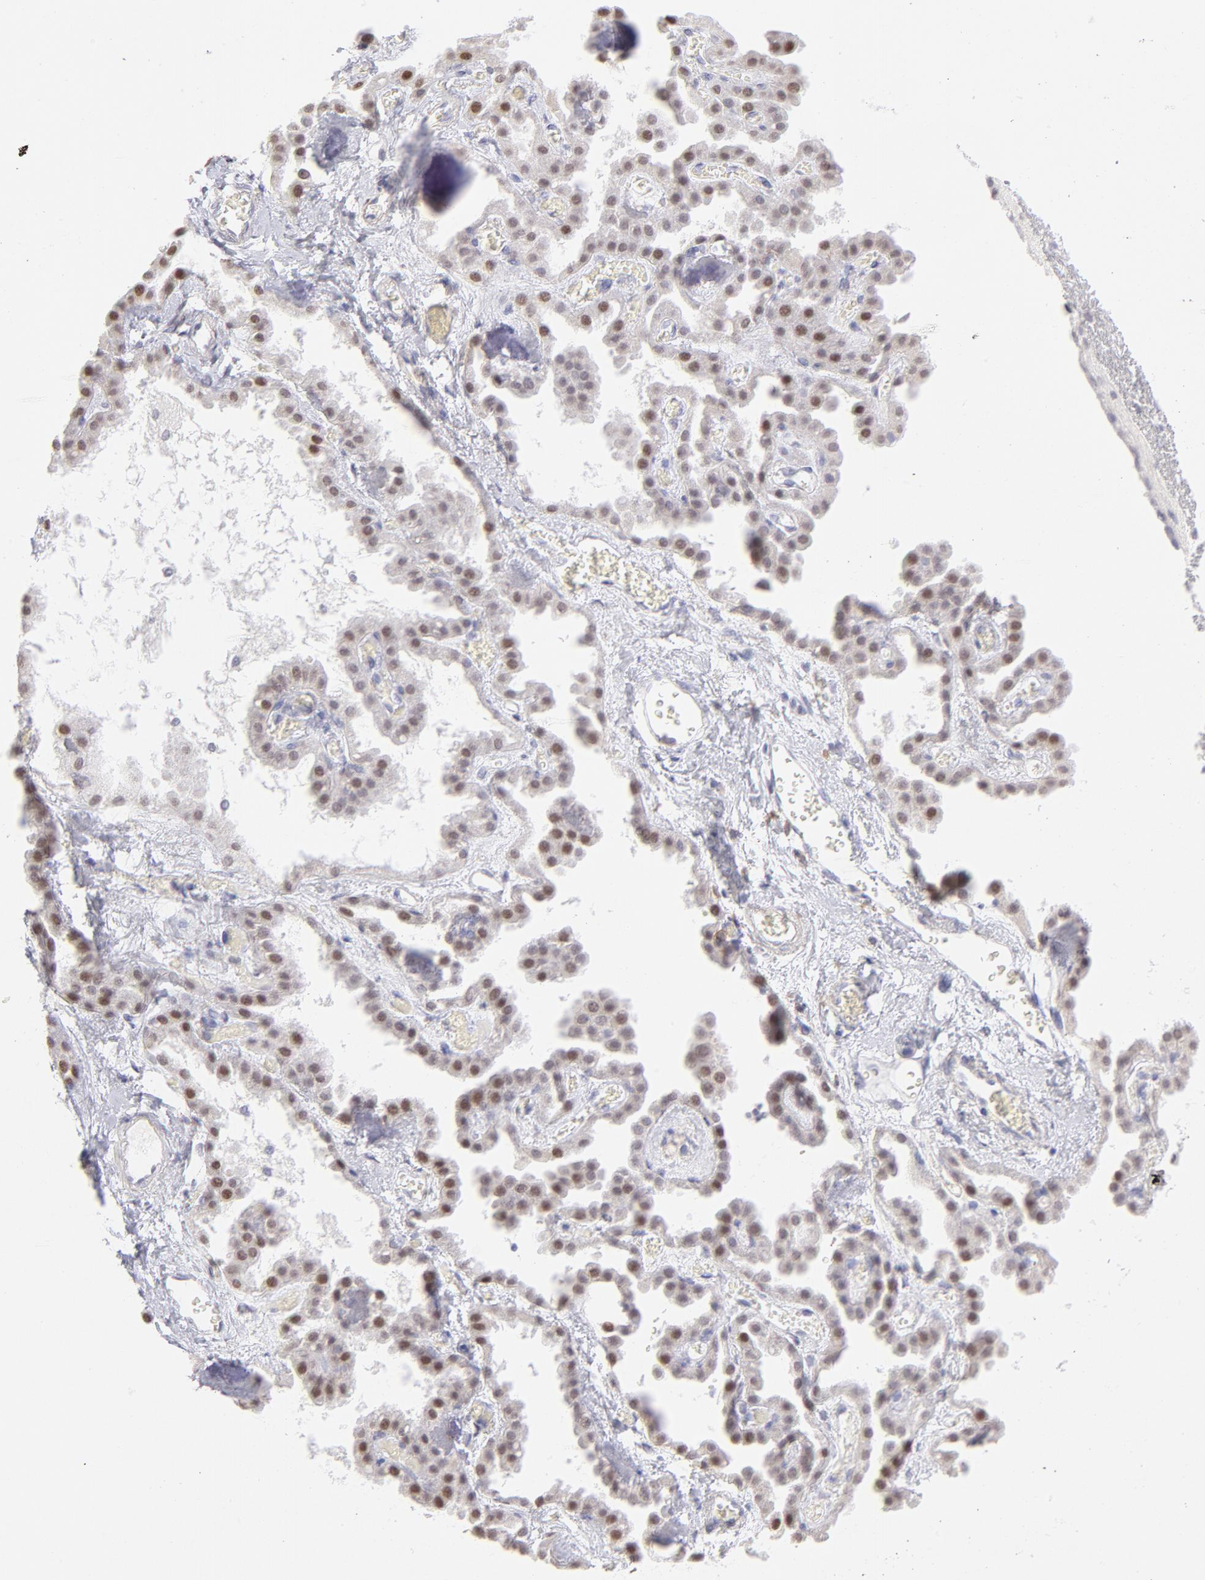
{"staining": {"intensity": "weak", "quantity": "<25%", "location": "nuclear"}, "tissue": "hippocampus", "cell_type": "Glial cells", "image_type": "normal", "snomed": [{"axis": "morphology", "description": "Normal tissue, NOS"}, {"axis": "topography", "description": "Hippocampus"}], "caption": "Immunohistochemistry photomicrograph of benign human hippocampus stained for a protein (brown), which shows no expression in glial cells. (DAB (3,3'-diaminobenzidine) immunohistochemistry with hematoxylin counter stain).", "gene": "LTB4R", "patient": {"sex": "female", "age": 19}}